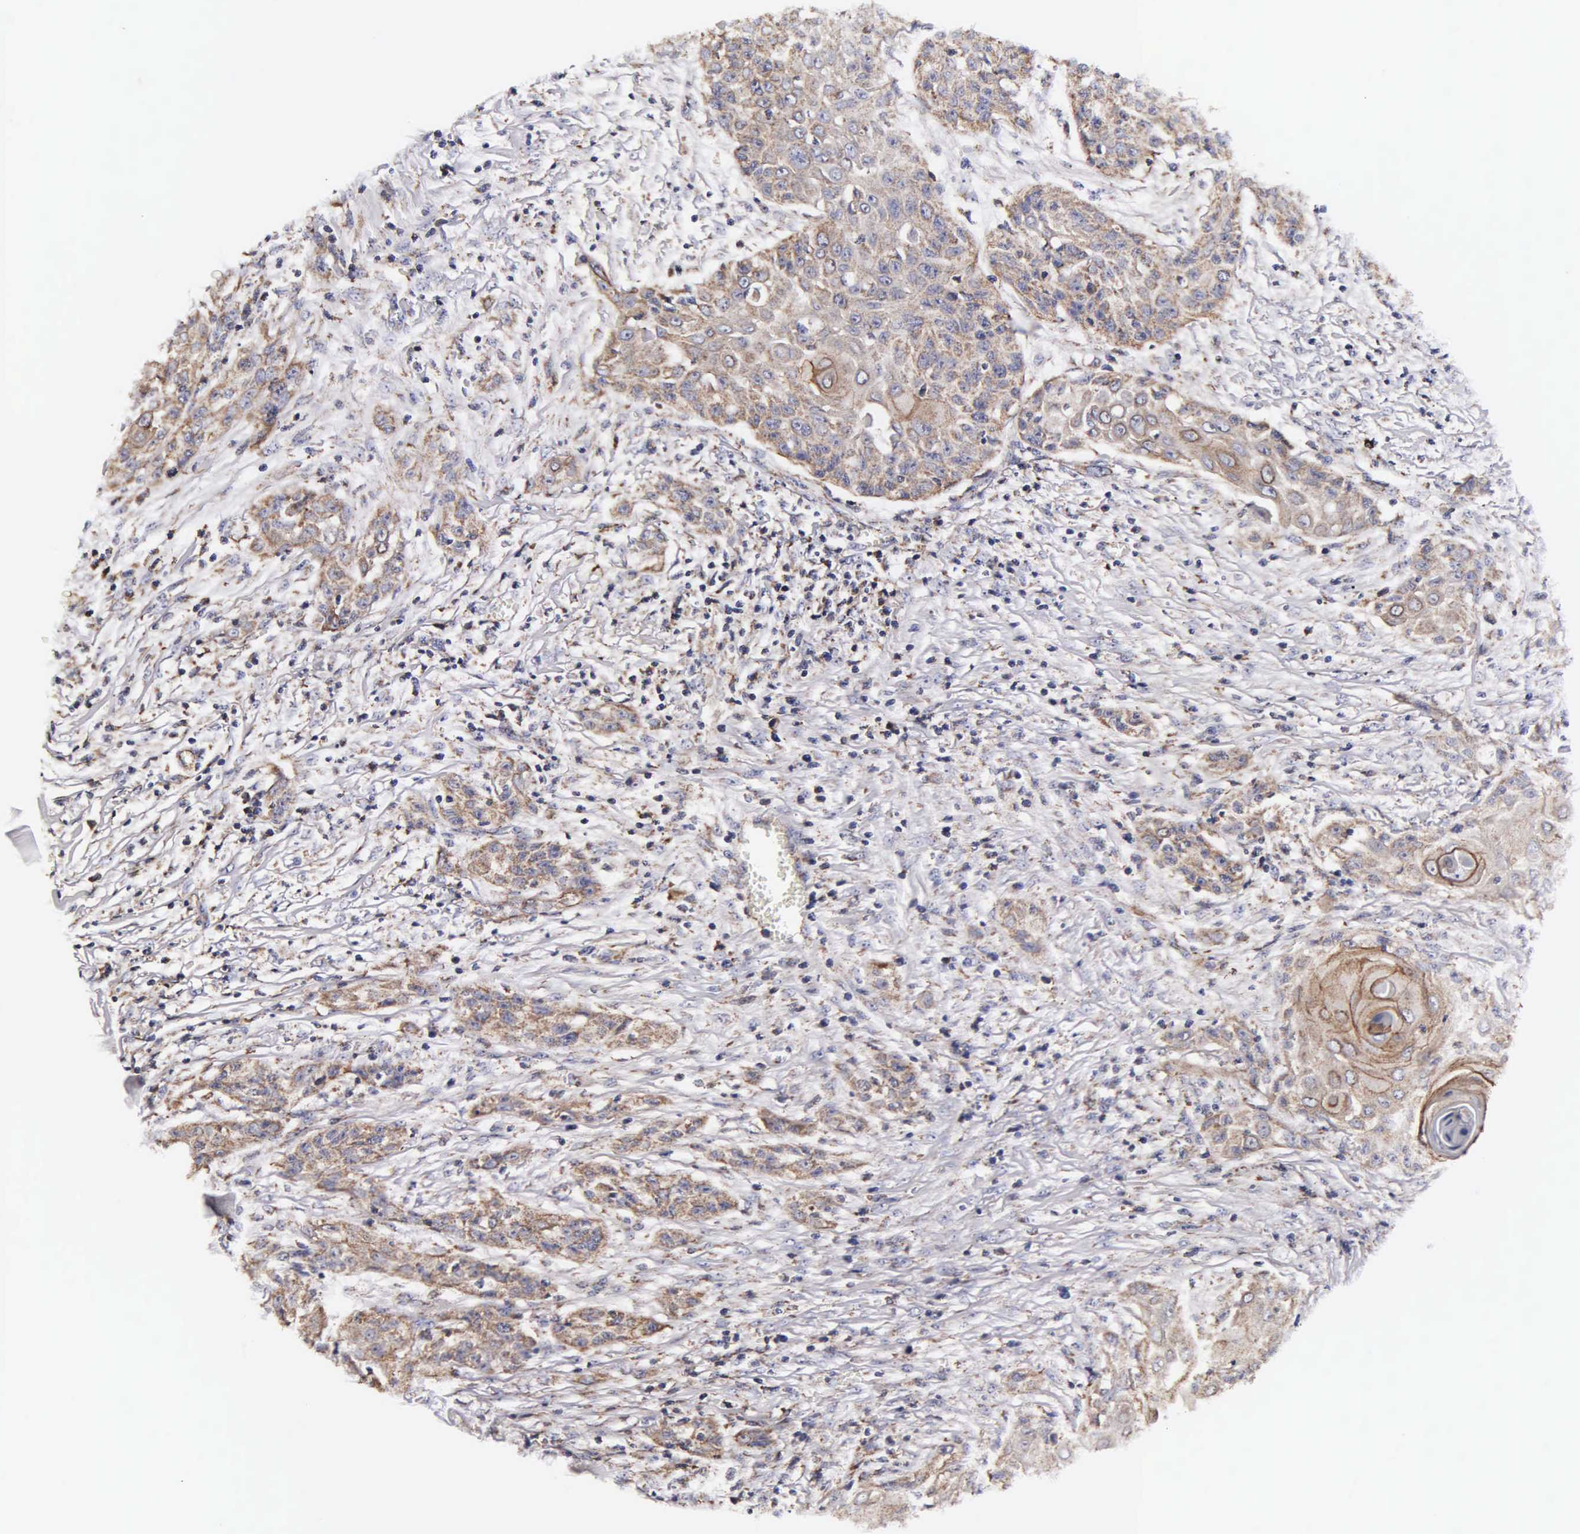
{"staining": {"intensity": "weak", "quantity": ">75%", "location": "cytoplasmic/membranous"}, "tissue": "head and neck cancer", "cell_type": "Tumor cells", "image_type": "cancer", "snomed": [{"axis": "morphology", "description": "Squamous cell carcinoma, NOS"}, {"axis": "morphology", "description": "Squamous cell carcinoma, metastatic, NOS"}, {"axis": "topography", "description": "Lymph node"}, {"axis": "topography", "description": "Salivary gland"}, {"axis": "topography", "description": "Head-Neck"}], "caption": "DAB immunohistochemical staining of head and neck cancer exhibits weak cytoplasmic/membranous protein positivity in approximately >75% of tumor cells.", "gene": "PSMA3", "patient": {"sex": "female", "age": 74}}